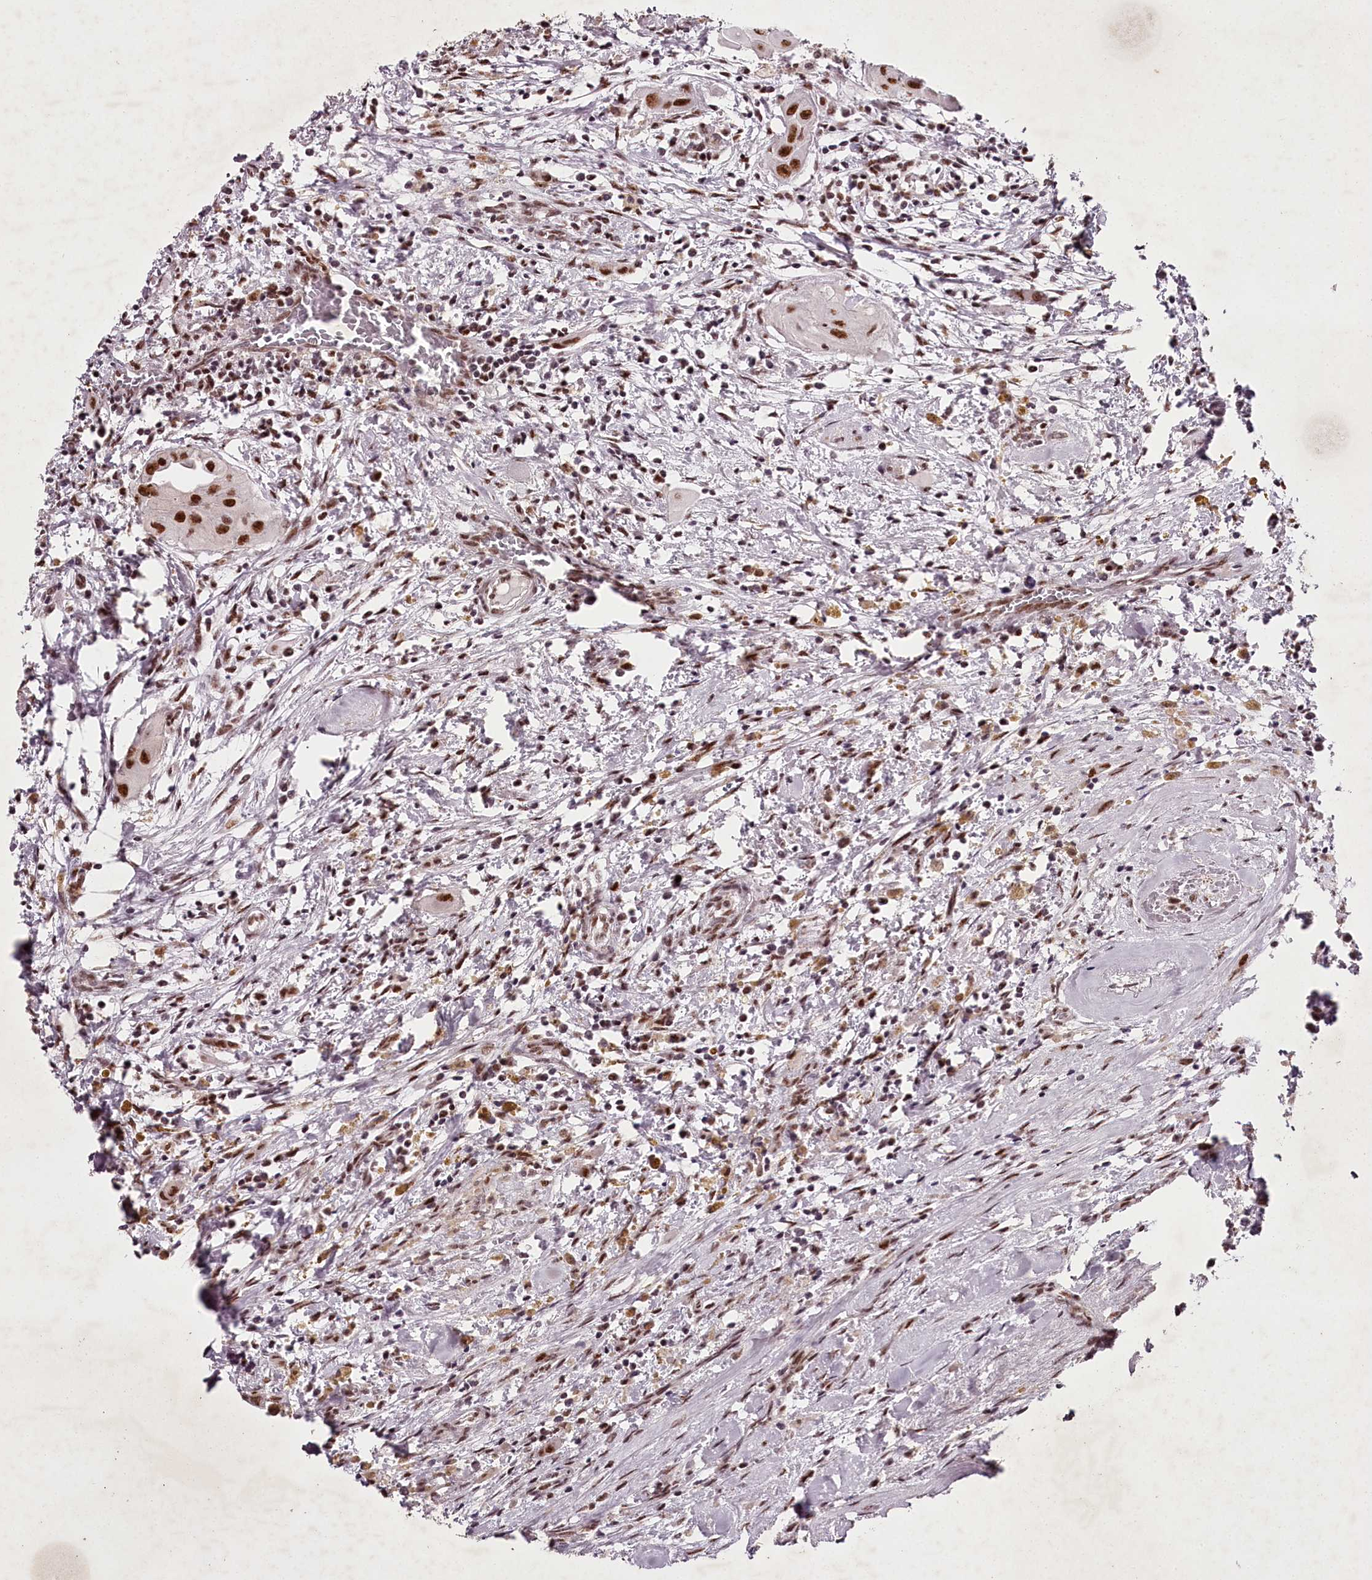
{"staining": {"intensity": "strong", "quantity": ">75%", "location": "nuclear"}, "tissue": "thyroid cancer", "cell_type": "Tumor cells", "image_type": "cancer", "snomed": [{"axis": "morphology", "description": "Papillary adenocarcinoma, NOS"}, {"axis": "topography", "description": "Thyroid gland"}], "caption": "Immunohistochemical staining of thyroid cancer demonstrates strong nuclear protein expression in about >75% of tumor cells.", "gene": "PSPC1", "patient": {"sex": "female", "age": 59}}